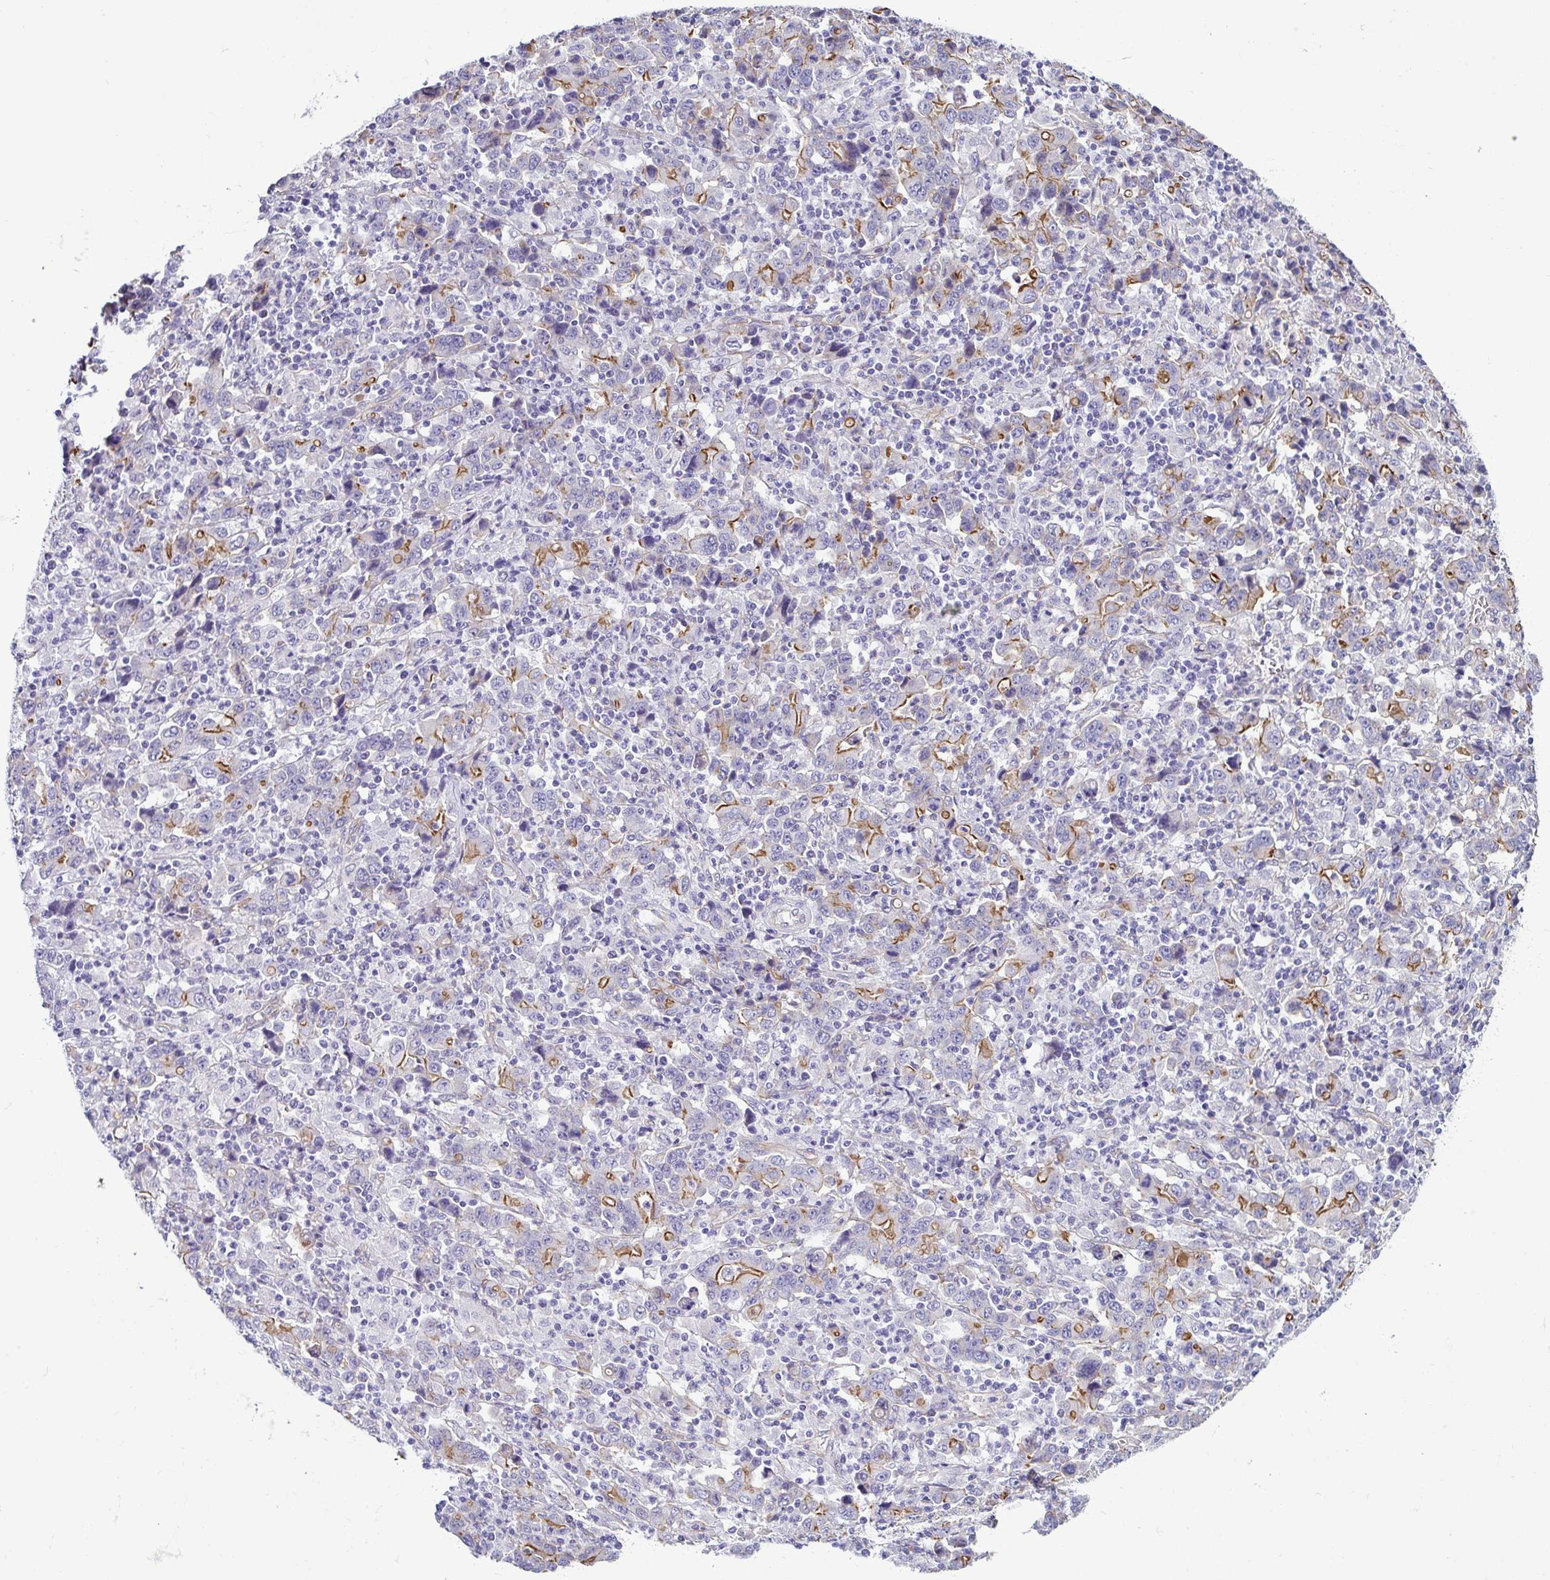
{"staining": {"intensity": "moderate", "quantity": "<25%", "location": "cytoplasmic/membranous"}, "tissue": "stomach cancer", "cell_type": "Tumor cells", "image_type": "cancer", "snomed": [{"axis": "morphology", "description": "Adenocarcinoma, NOS"}, {"axis": "topography", "description": "Stomach, upper"}], "caption": "Immunohistochemical staining of stomach cancer reveals moderate cytoplasmic/membranous protein expression in about <25% of tumor cells.", "gene": "CASP14", "patient": {"sex": "male", "age": 69}}